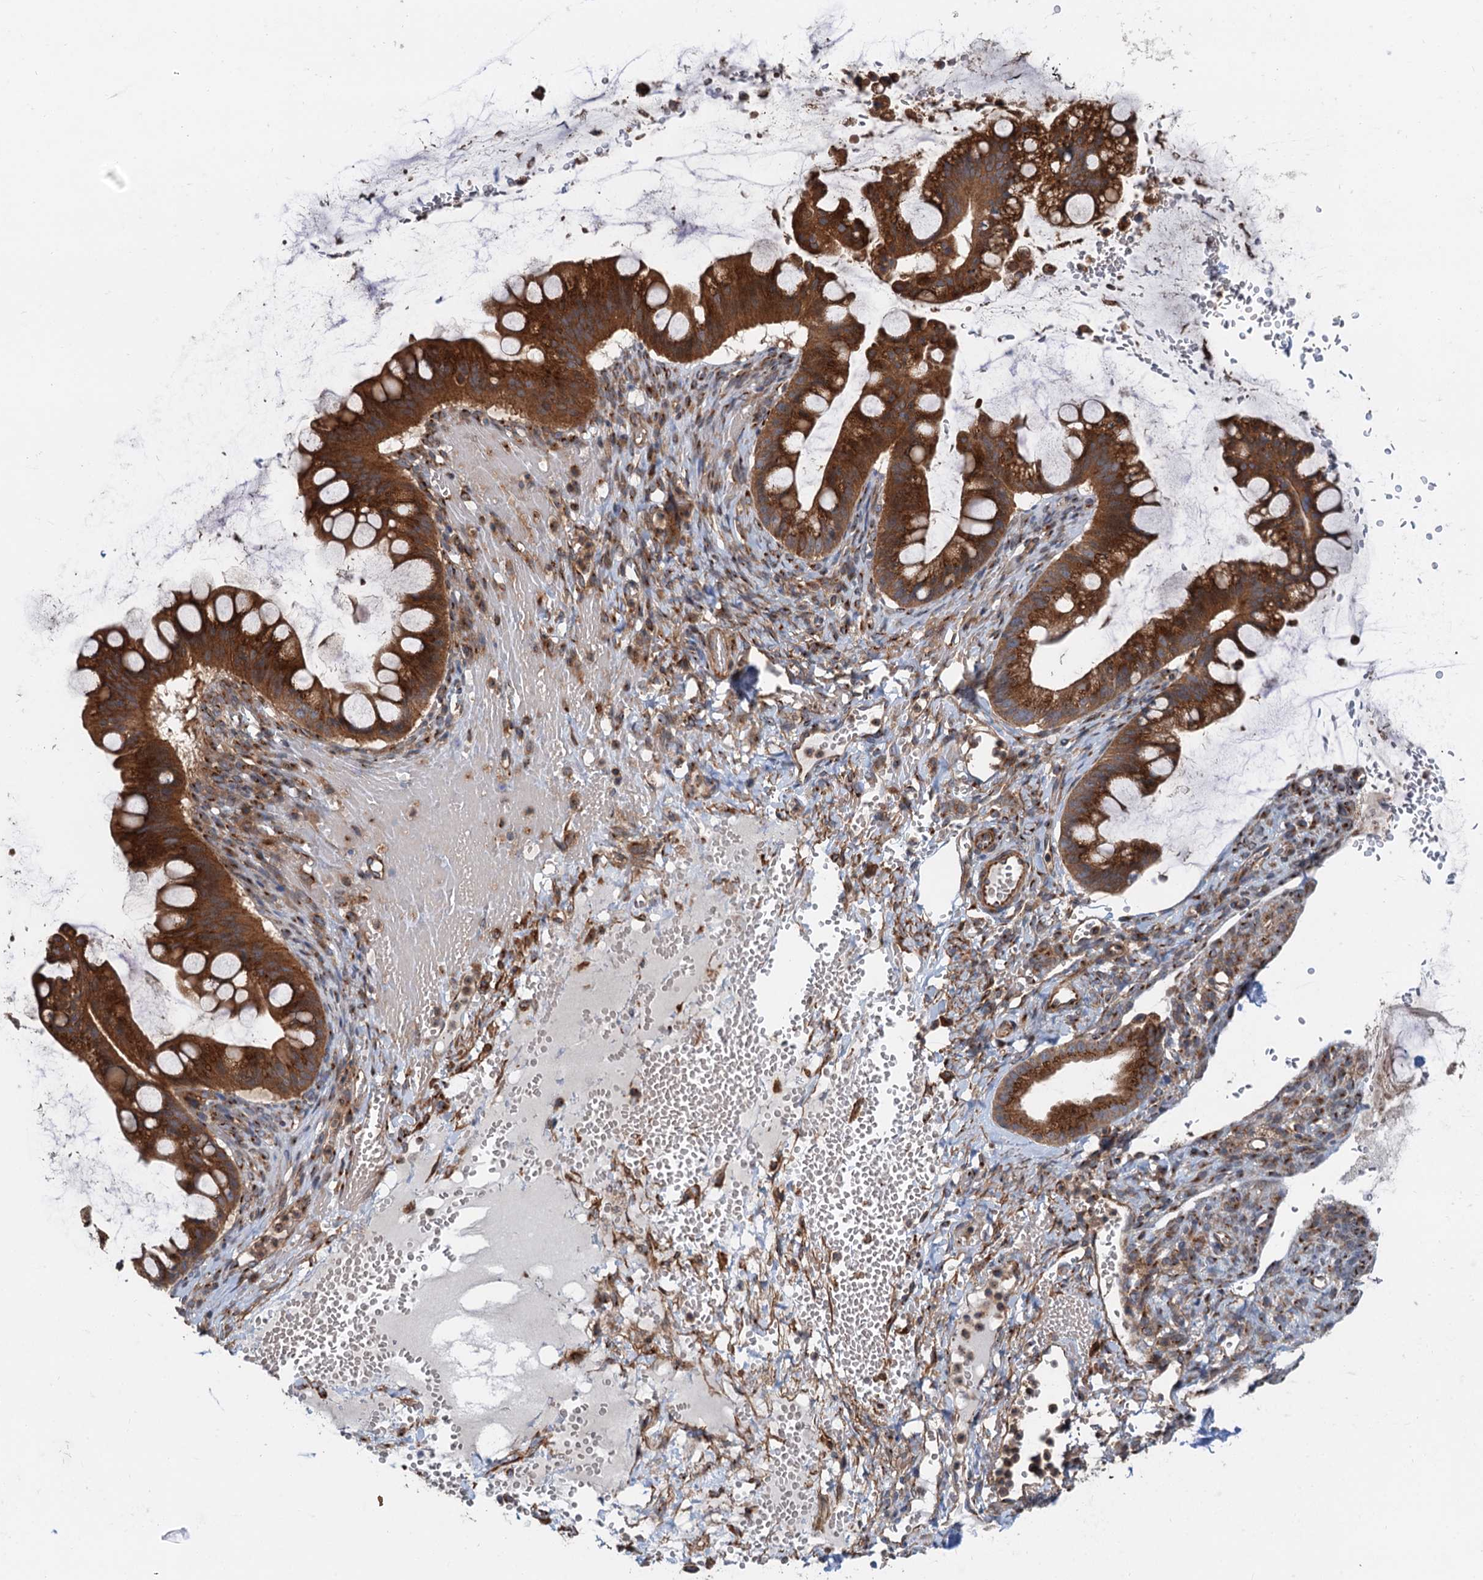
{"staining": {"intensity": "strong", "quantity": ">75%", "location": "cytoplasmic/membranous"}, "tissue": "ovarian cancer", "cell_type": "Tumor cells", "image_type": "cancer", "snomed": [{"axis": "morphology", "description": "Cystadenocarcinoma, mucinous, NOS"}, {"axis": "topography", "description": "Ovary"}], "caption": "Protein analysis of ovarian cancer tissue displays strong cytoplasmic/membranous staining in about >75% of tumor cells. The protein of interest is stained brown, and the nuclei are stained in blue (DAB (3,3'-diaminobenzidine) IHC with brightfield microscopy, high magnification).", "gene": "ANKRD26", "patient": {"sex": "female", "age": 73}}